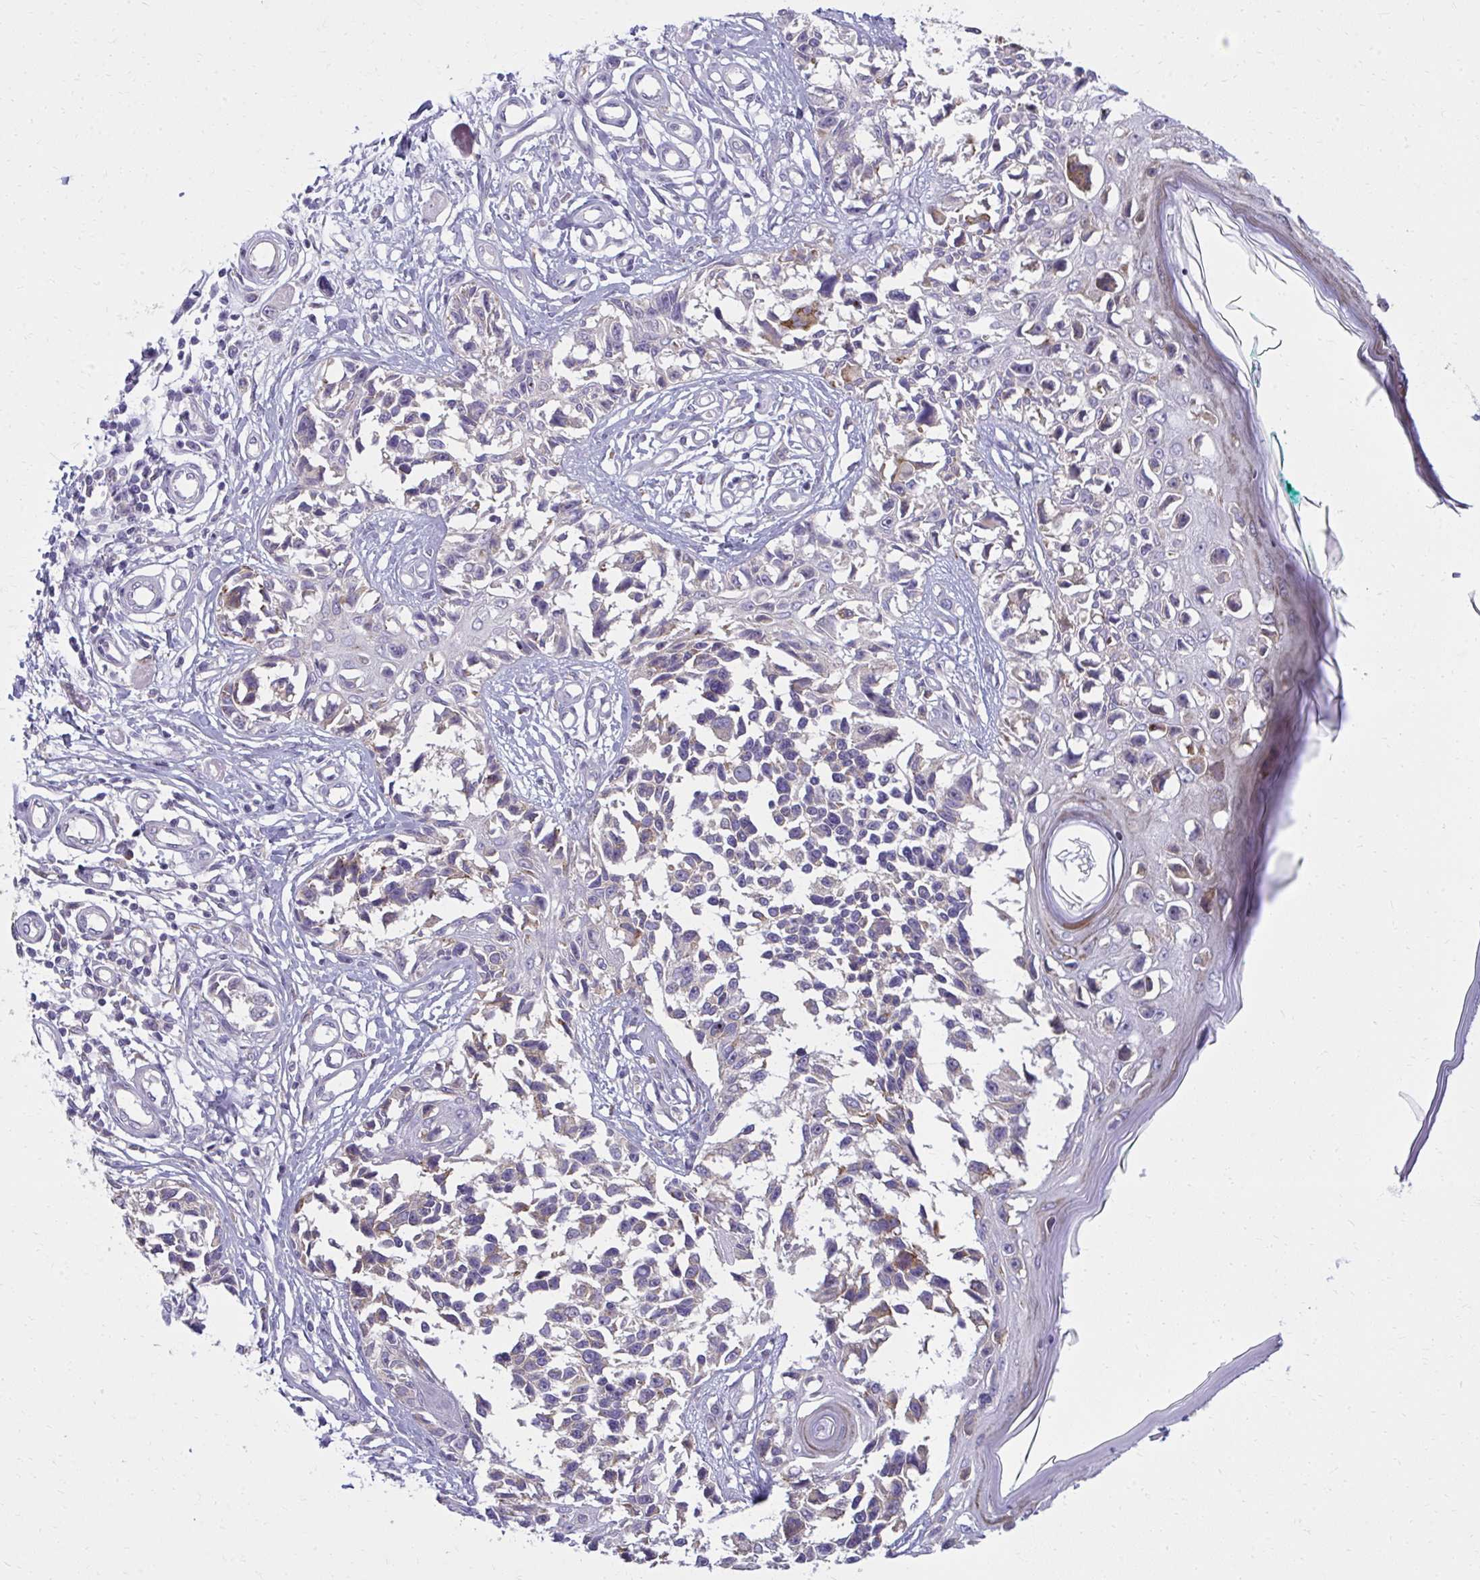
{"staining": {"intensity": "negative", "quantity": "none", "location": "none"}, "tissue": "melanoma", "cell_type": "Tumor cells", "image_type": "cancer", "snomed": [{"axis": "morphology", "description": "Malignant melanoma, NOS"}, {"axis": "topography", "description": "Skin"}], "caption": "Immunohistochemistry (IHC) of human malignant melanoma shows no expression in tumor cells.", "gene": "CEMP1", "patient": {"sex": "male", "age": 73}}